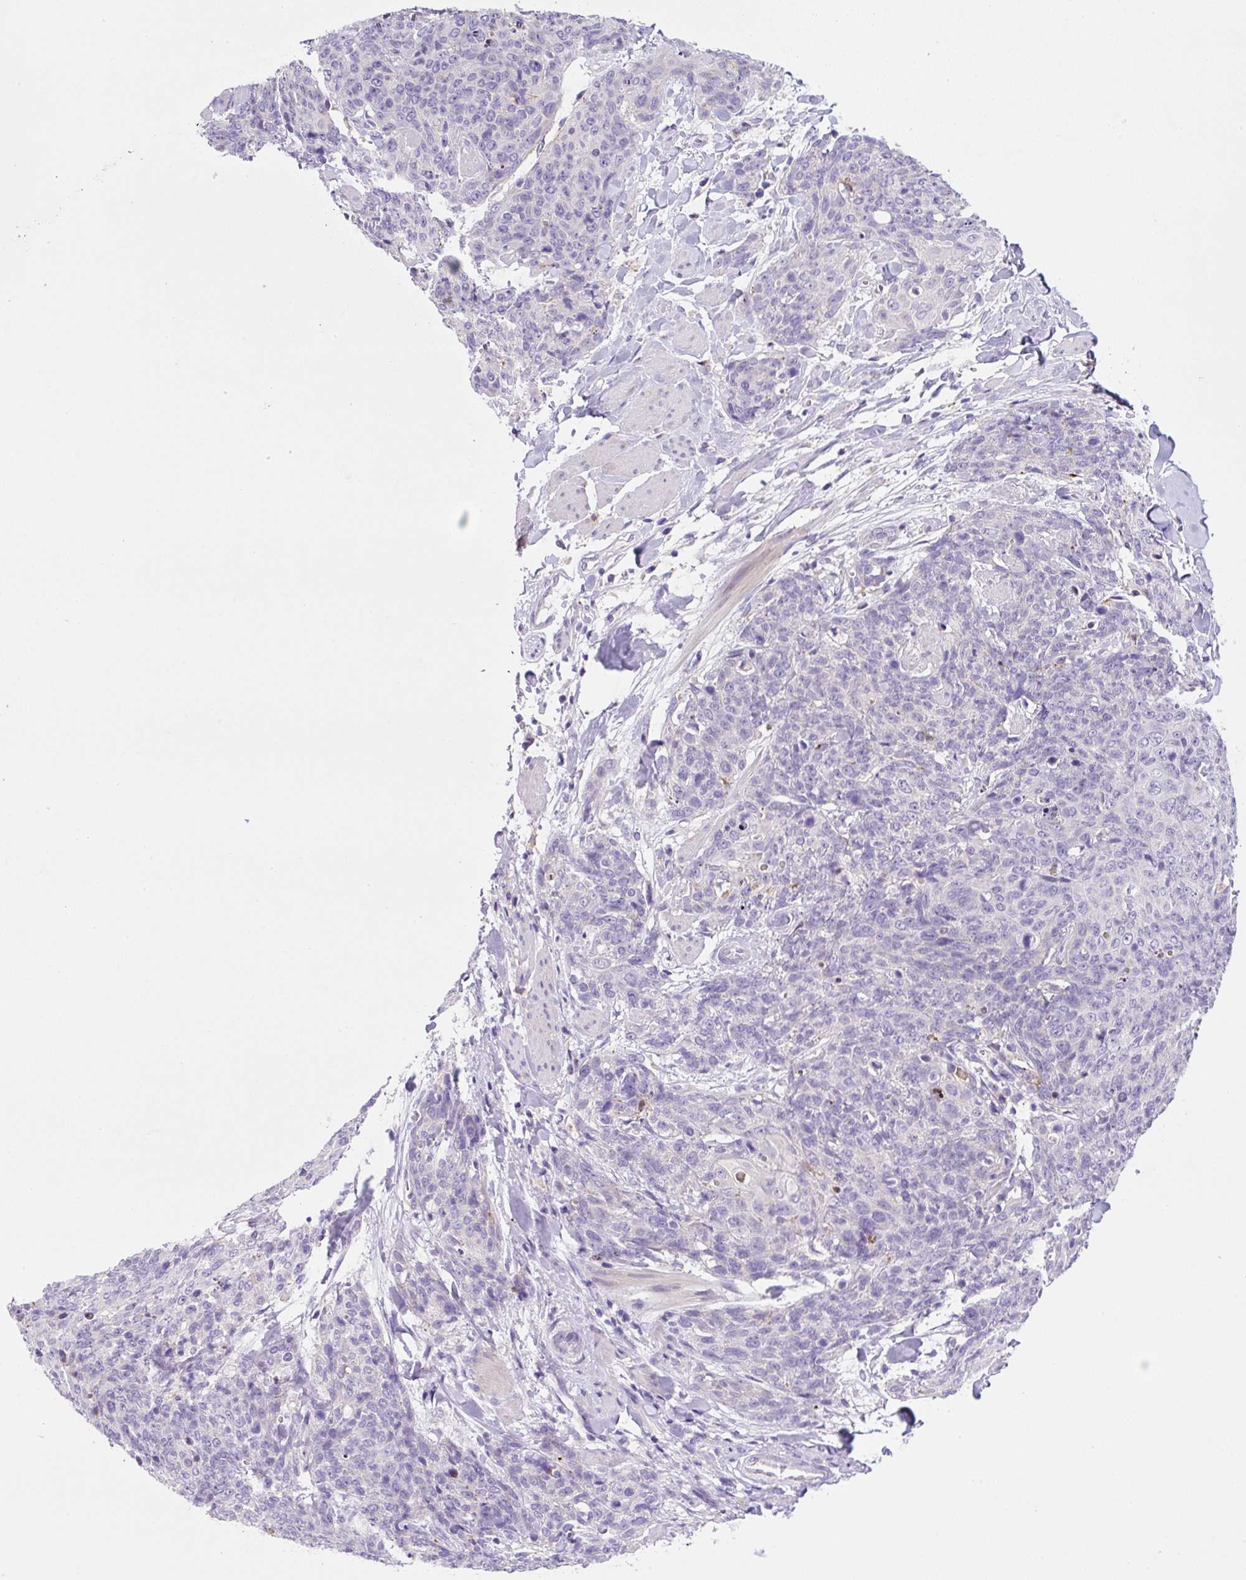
{"staining": {"intensity": "negative", "quantity": "none", "location": "none"}, "tissue": "skin cancer", "cell_type": "Tumor cells", "image_type": "cancer", "snomed": [{"axis": "morphology", "description": "Squamous cell carcinoma, NOS"}, {"axis": "topography", "description": "Skin"}, {"axis": "topography", "description": "Vulva"}], "caption": "High power microscopy photomicrograph of an IHC photomicrograph of skin squamous cell carcinoma, revealing no significant staining in tumor cells. (Stains: DAB immunohistochemistry (IHC) with hematoxylin counter stain, Microscopy: brightfield microscopy at high magnification).", "gene": "NDST3", "patient": {"sex": "female", "age": 85}}